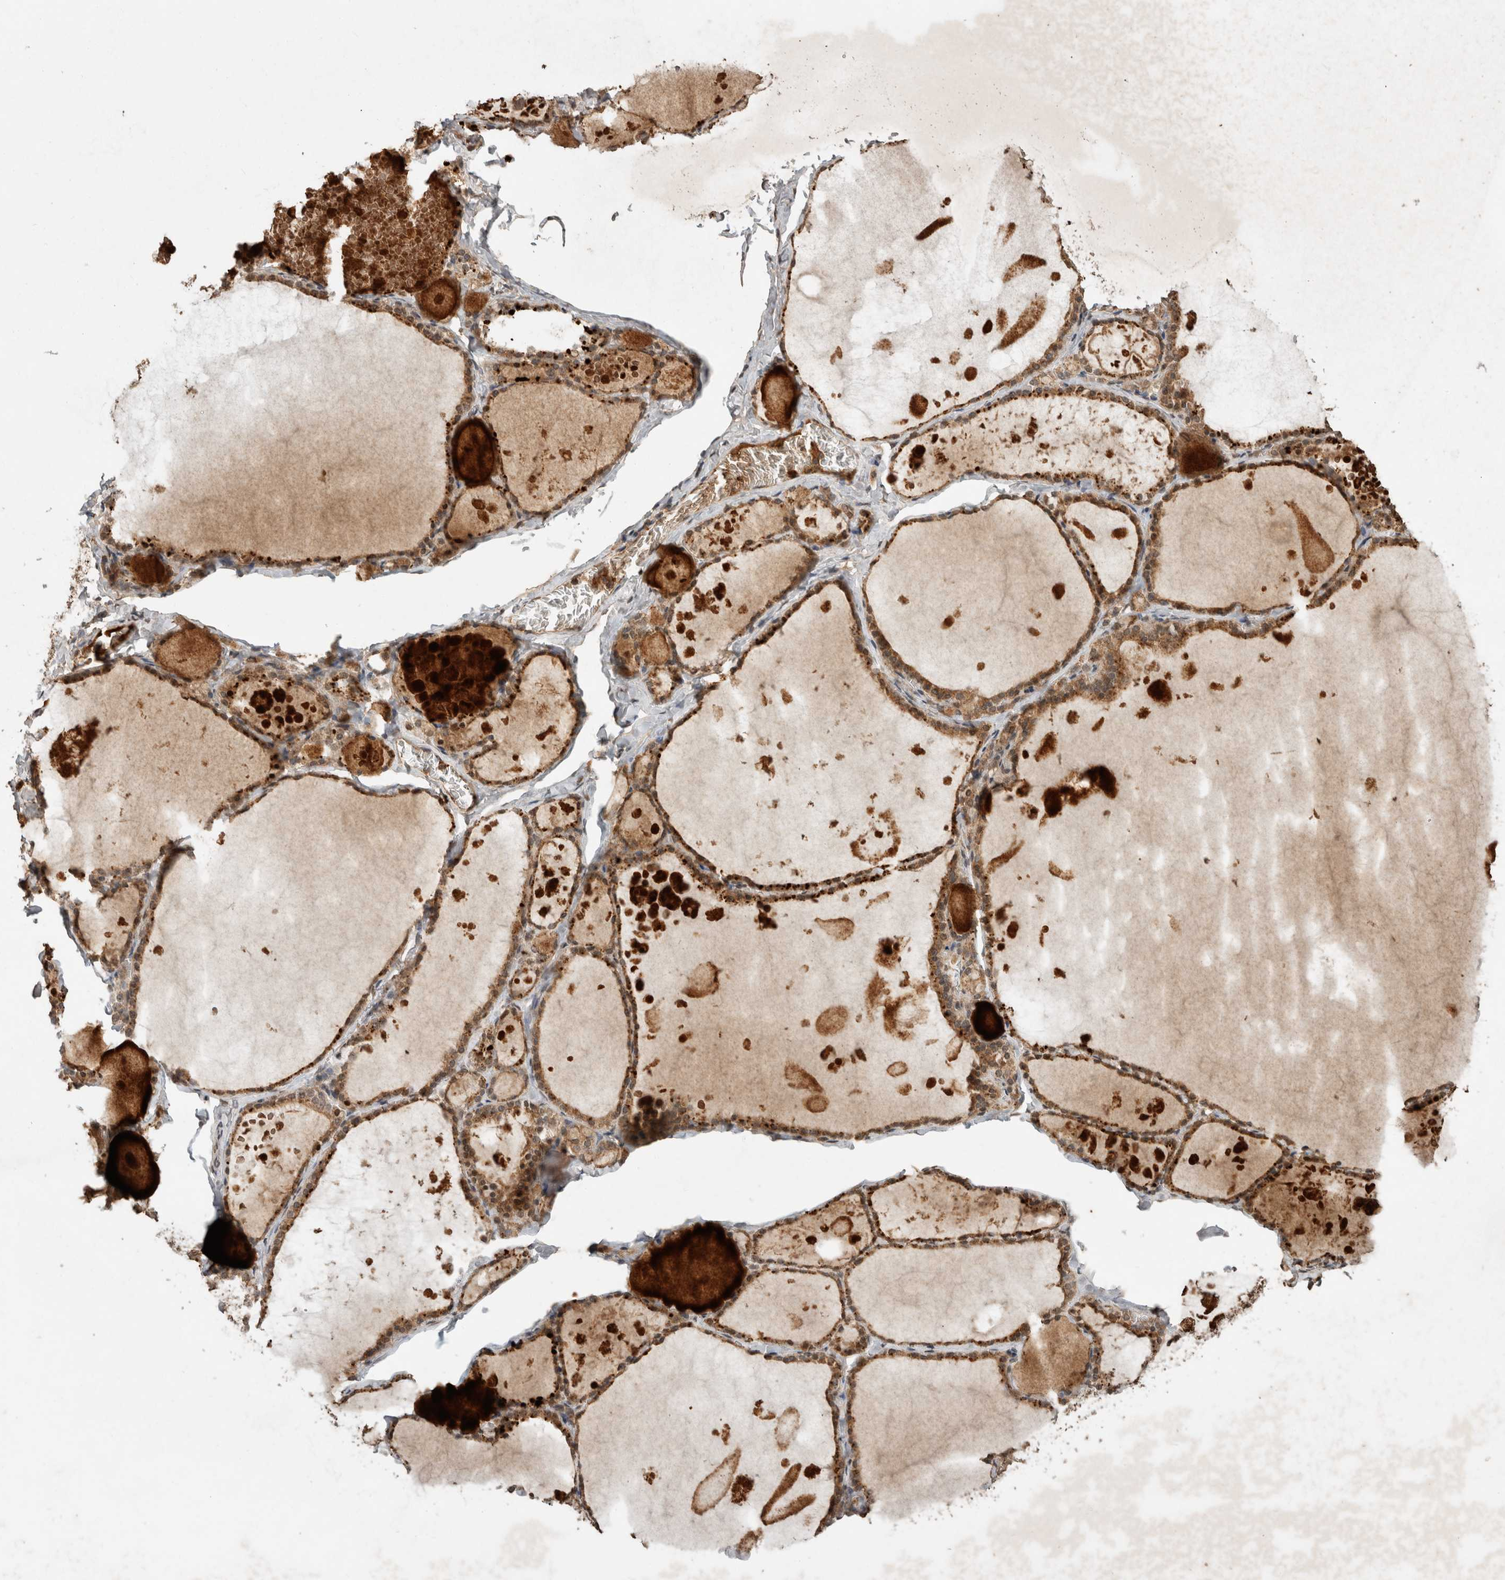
{"staining": {"intensity": "moderate", "quantity": ">75%", "location": "cytoplasmic/membranous"}, "tissue": "thyroid gland", "cell_type": "Glandular cells", "image_type": "normal", "snomed": [{"axis": "morphology", "description": "Normal tissue, NOS"}, {"axis": "topography", "description": "Thyroid gland"}], "caption": "A medium amount of moderate cytoplasmic/membranous expression is seen in about >75% of glandular cells in normal thyroid gland.", "gene": "FAM3A", "patient": {"sex": "male", "age": 56}}